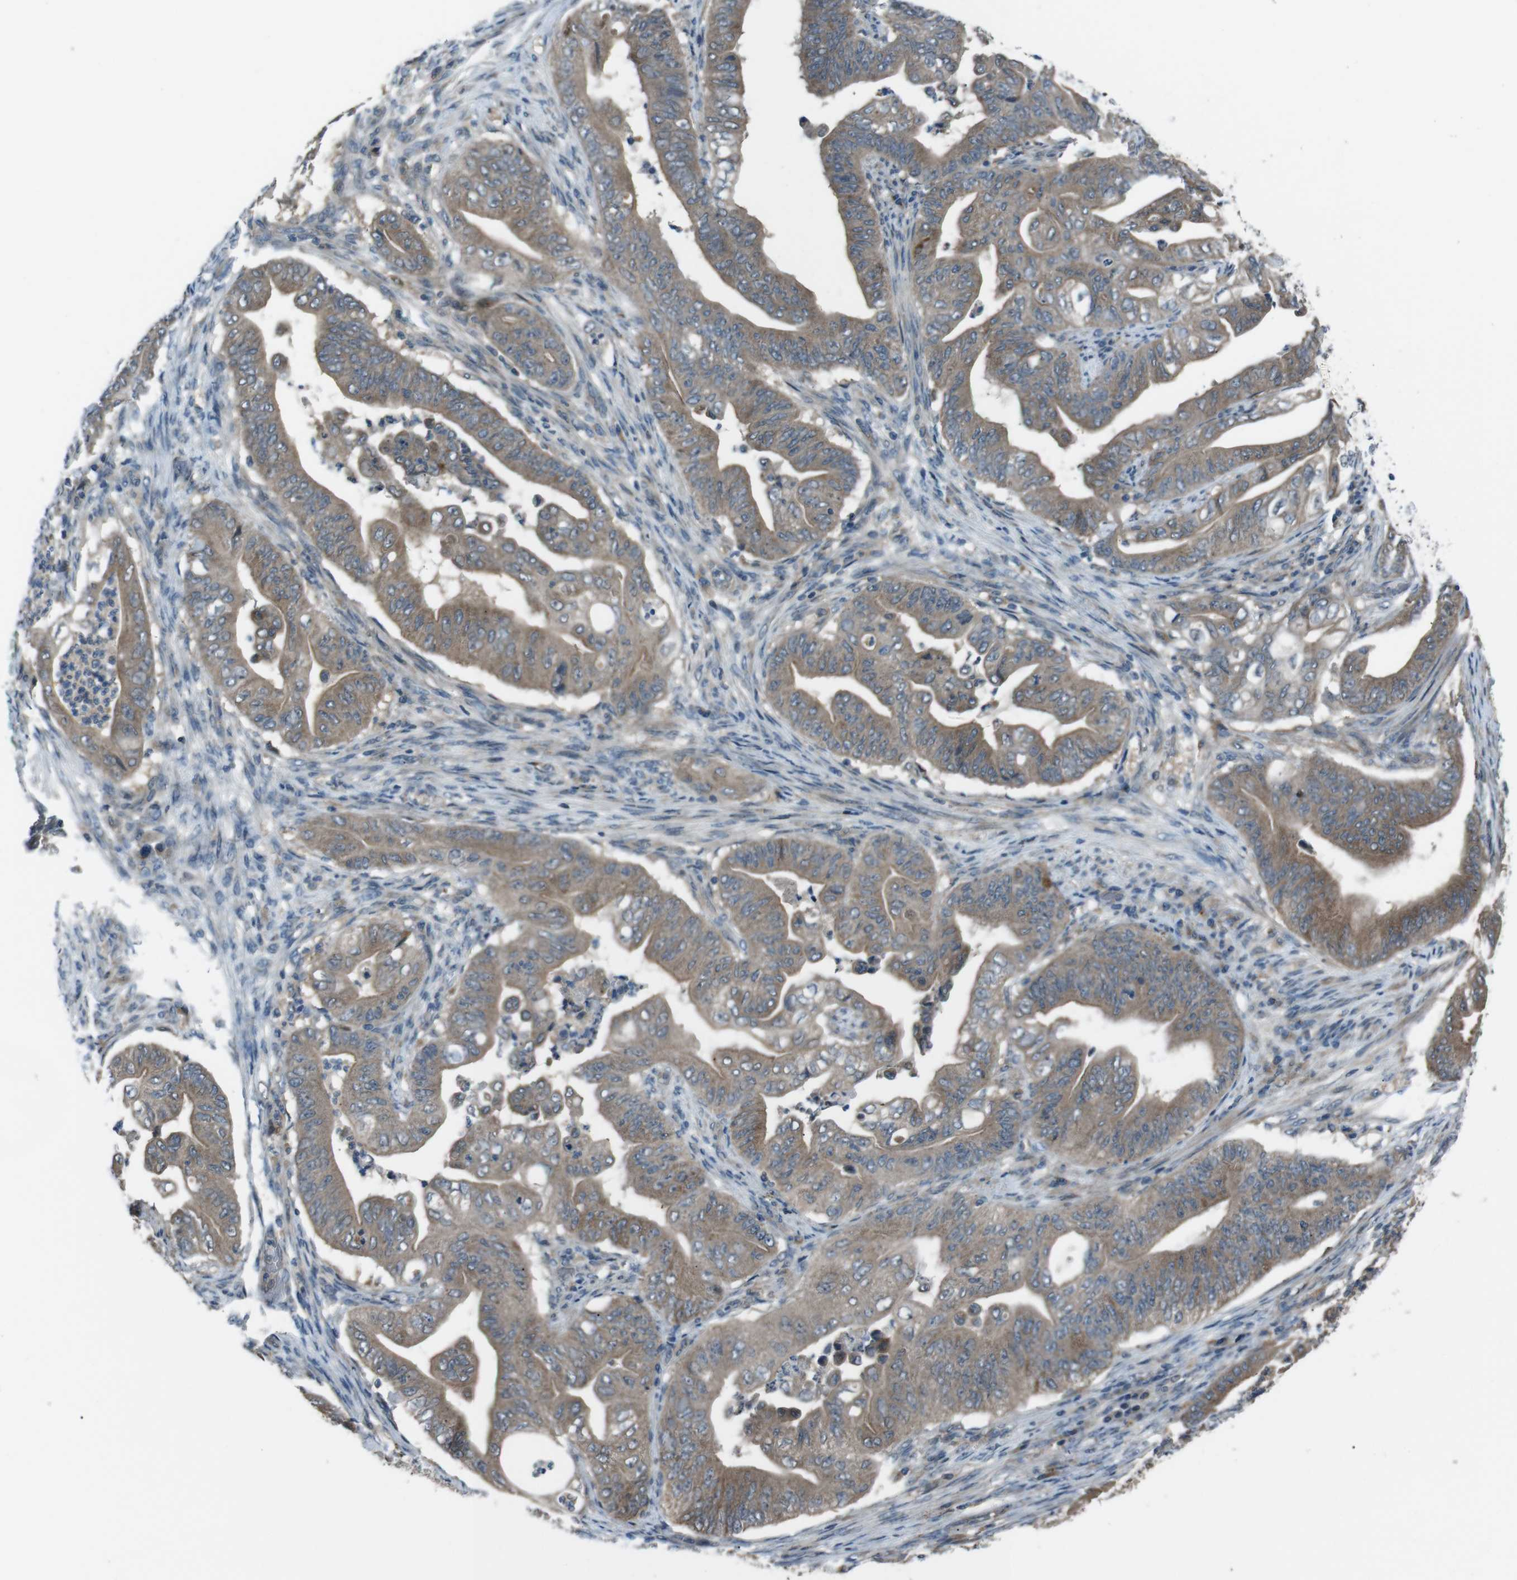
{"staining": {"intensity": "moderate", "quantity": ">75%", "location": "cytoplasmic/membranous"}, "tissue": "stomach cancer", "cell_type": "Tumor cells", "image_type": "cancer", "snomed": [{"axis": "morphology", "description": "Adenocarcinoma, NOS"}, {"axis": "topography", "description": "Stomach"}], "caption": "Human stomach adenocarcinoma stained for a protein (brown) reveals moderate cytoplasmic/membranous positive positivity in approximately >75% of tumor cells.", "gene": "SLC27A4", "patient": {"sex": "female", "age": 73}}